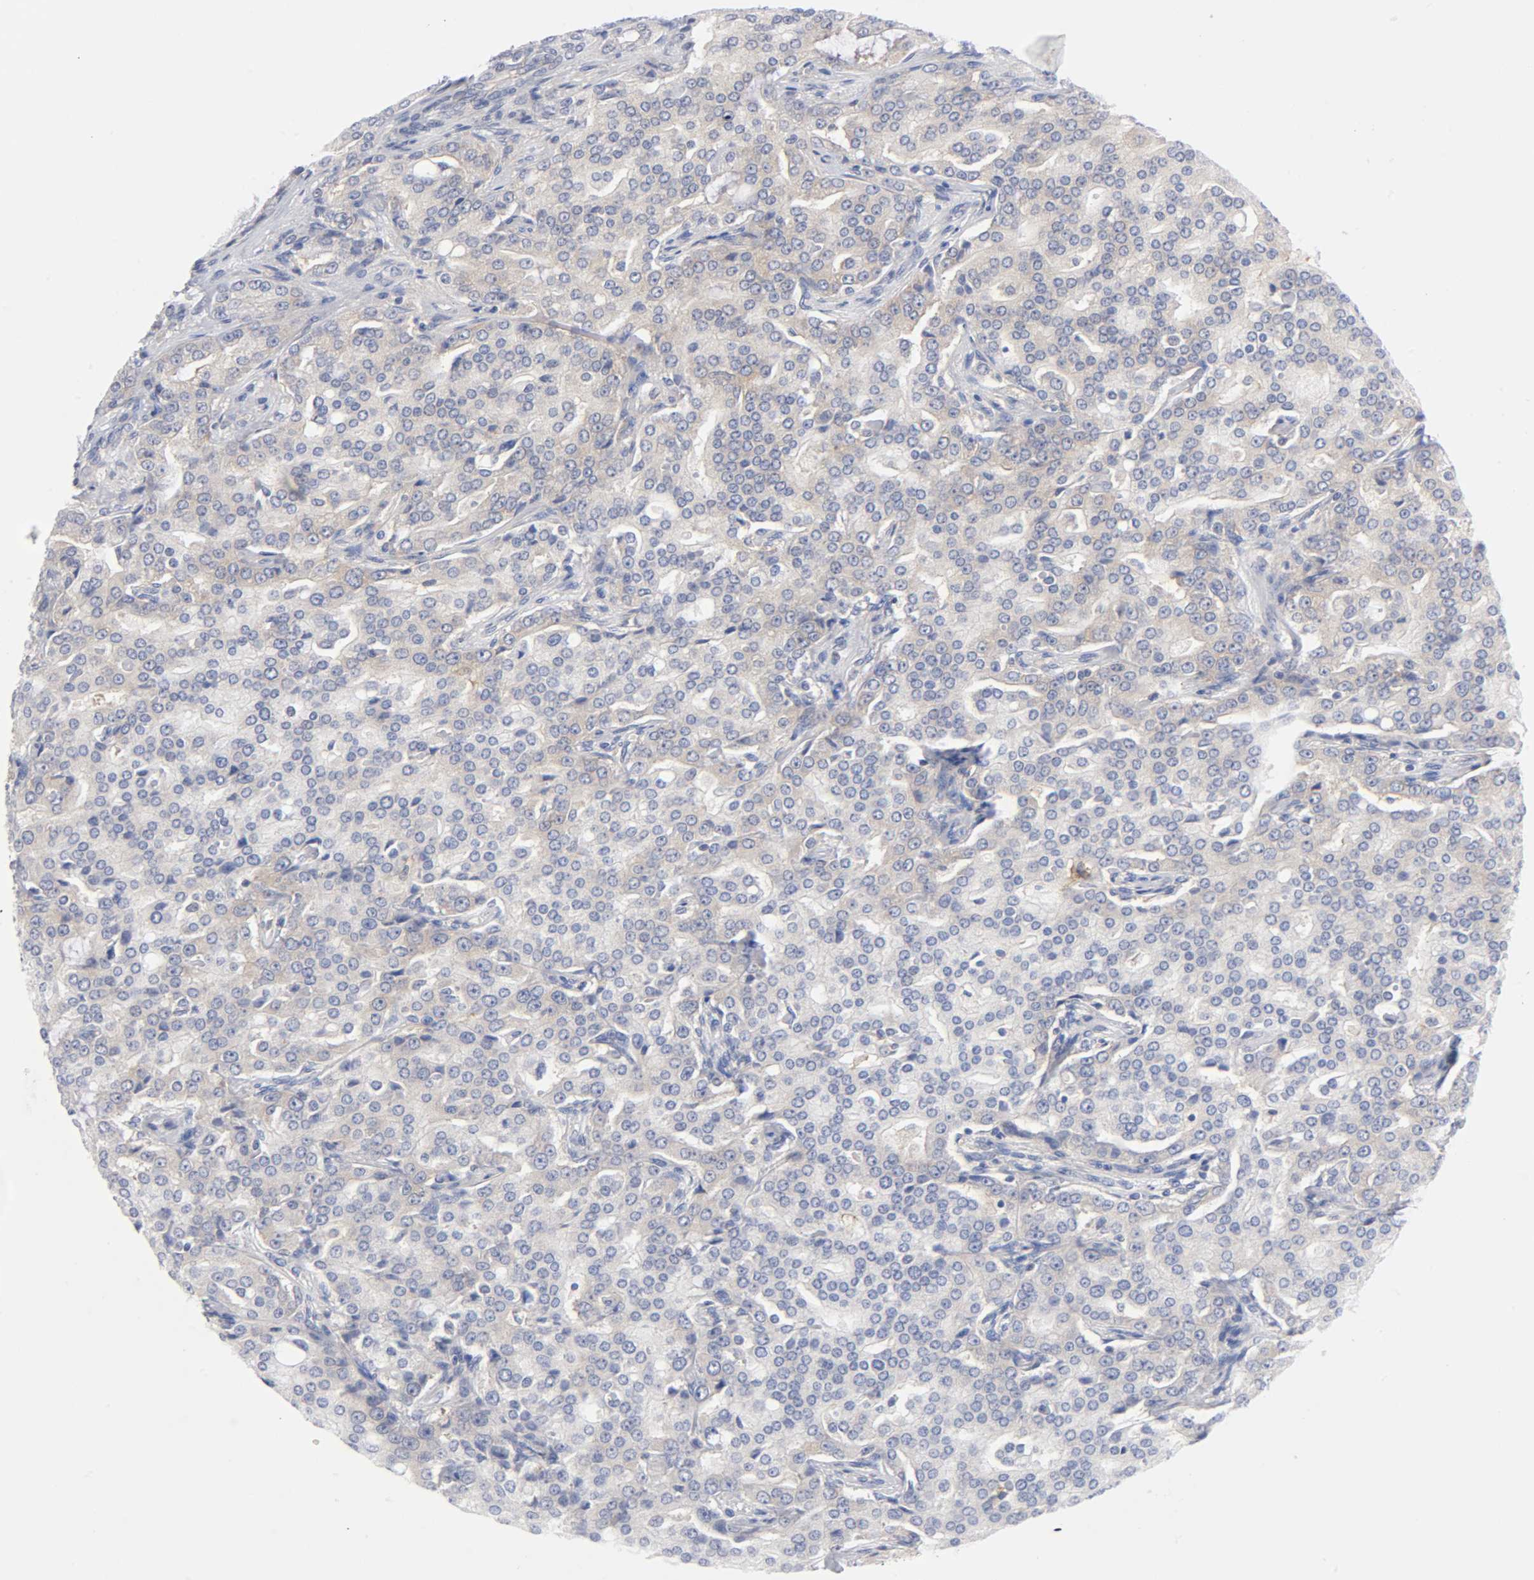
{"staining": {"intensity": "negative", "quantity": "none", "location": "none"}, "tissue": "prostate cancer", "cell_type": "Tumor cells", "image_type": "cancer", "snomed": [{"axis": "morphology", "description": "Adenocarcinoma, High grade"}, {"axis": "topography", "description": "Prostate"}], "caption": "Adenocarcinoma (high-grade) (prostate) was stained to show a protein in brown. There is no significant staining in tumor cells.", "gene": "CD86", "patient": {"sex": "male", "age": 72}}